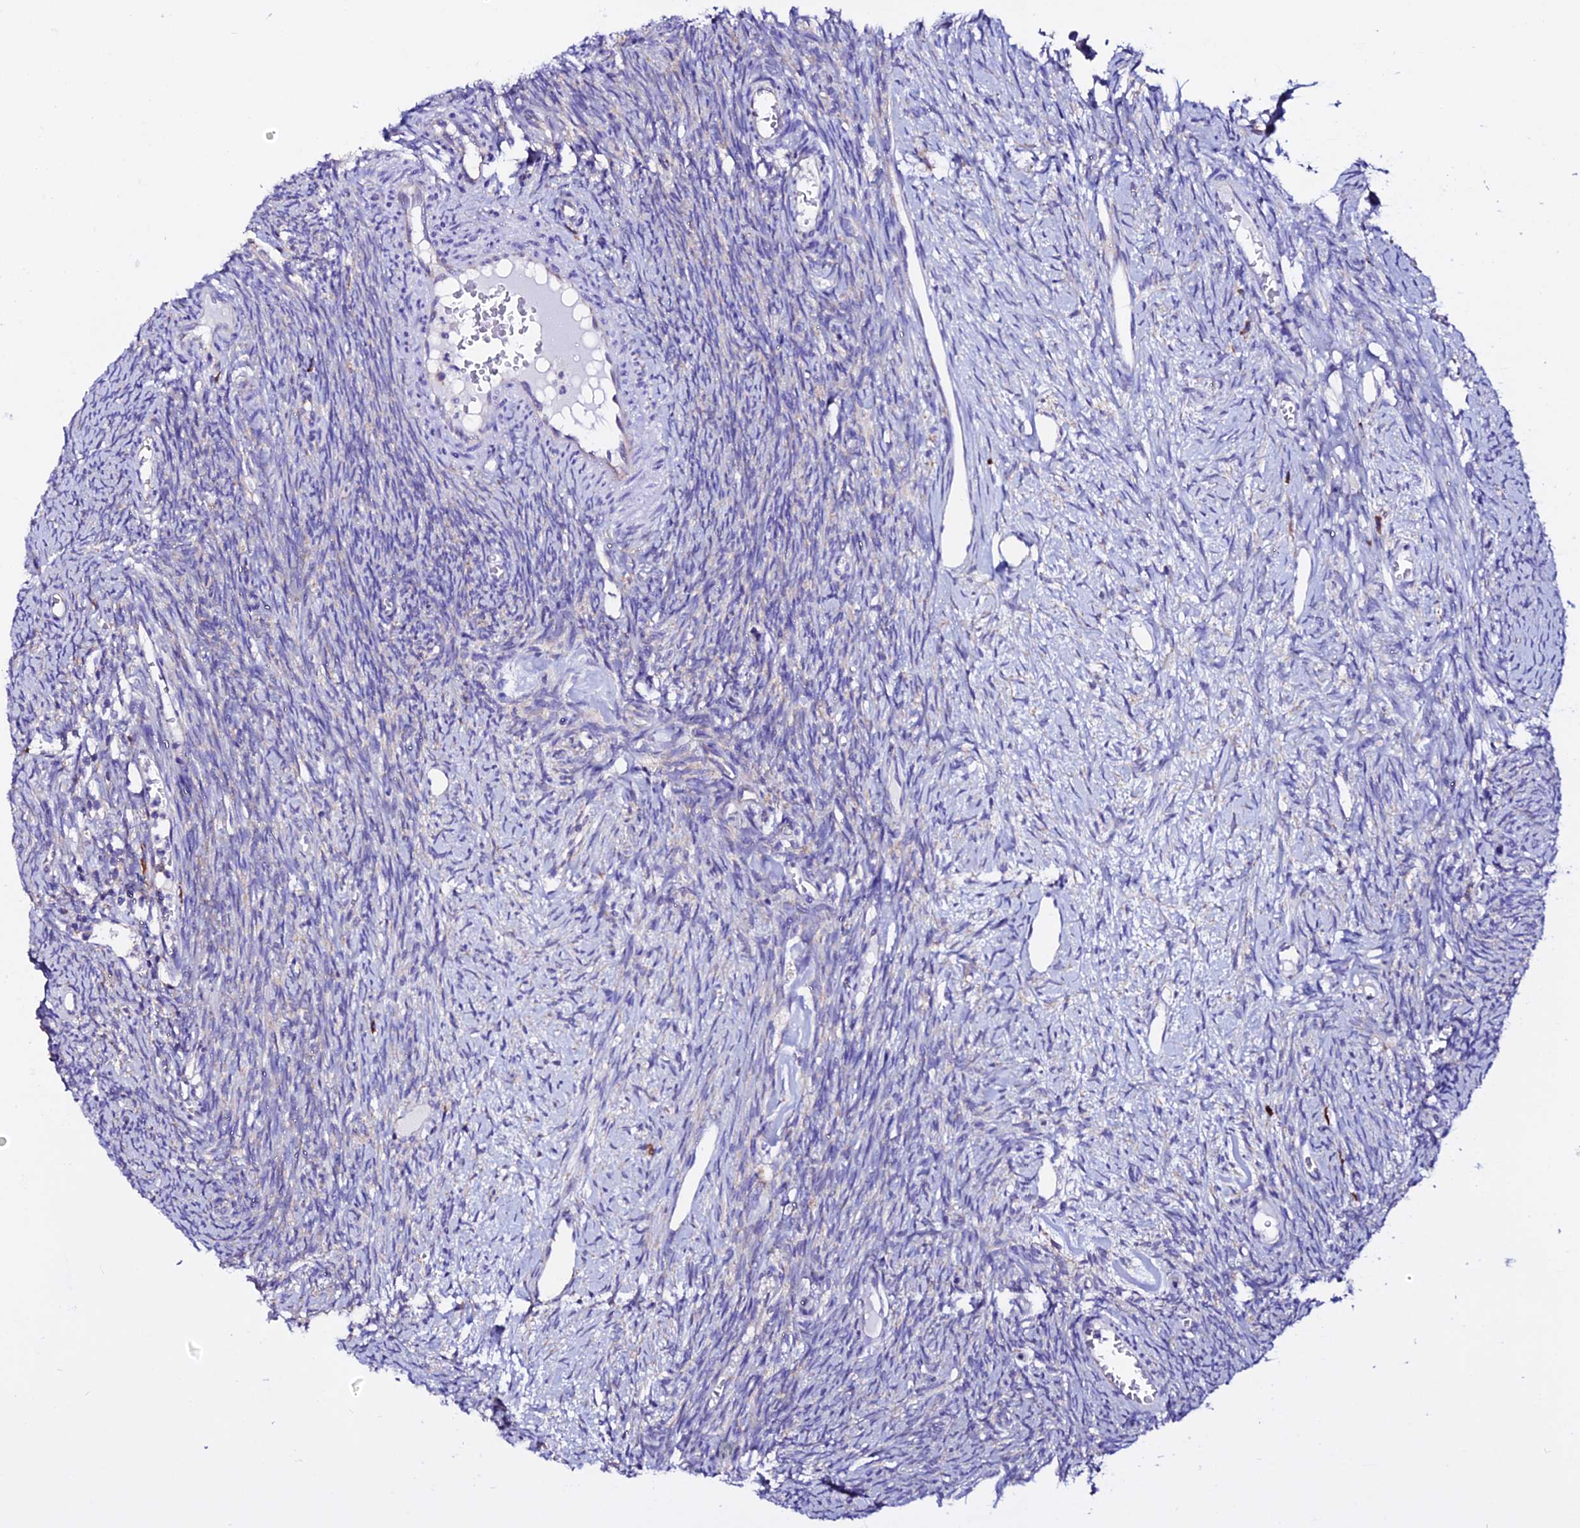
{"staining": {"intensity": "moderate", "quantity": ">75%", "location": "cytoplasmic/membranous"}, "tissue": "ovary", "cell_type": "Follicle cells", "image_type": "normal", "snomed": [{"axis": "morphology", "description": "Normal tissue, NOS"}, {"axis": "topography", "description": "Ovary"}], "caption": "Immunohistochemical staining of normal ovary shows >75% levels of moderate cytoplasmic/membranous protein staining in about >75% of follicle cells.", "gene": "EEF1G", "patient": {"sex": "female", "age": 44}}